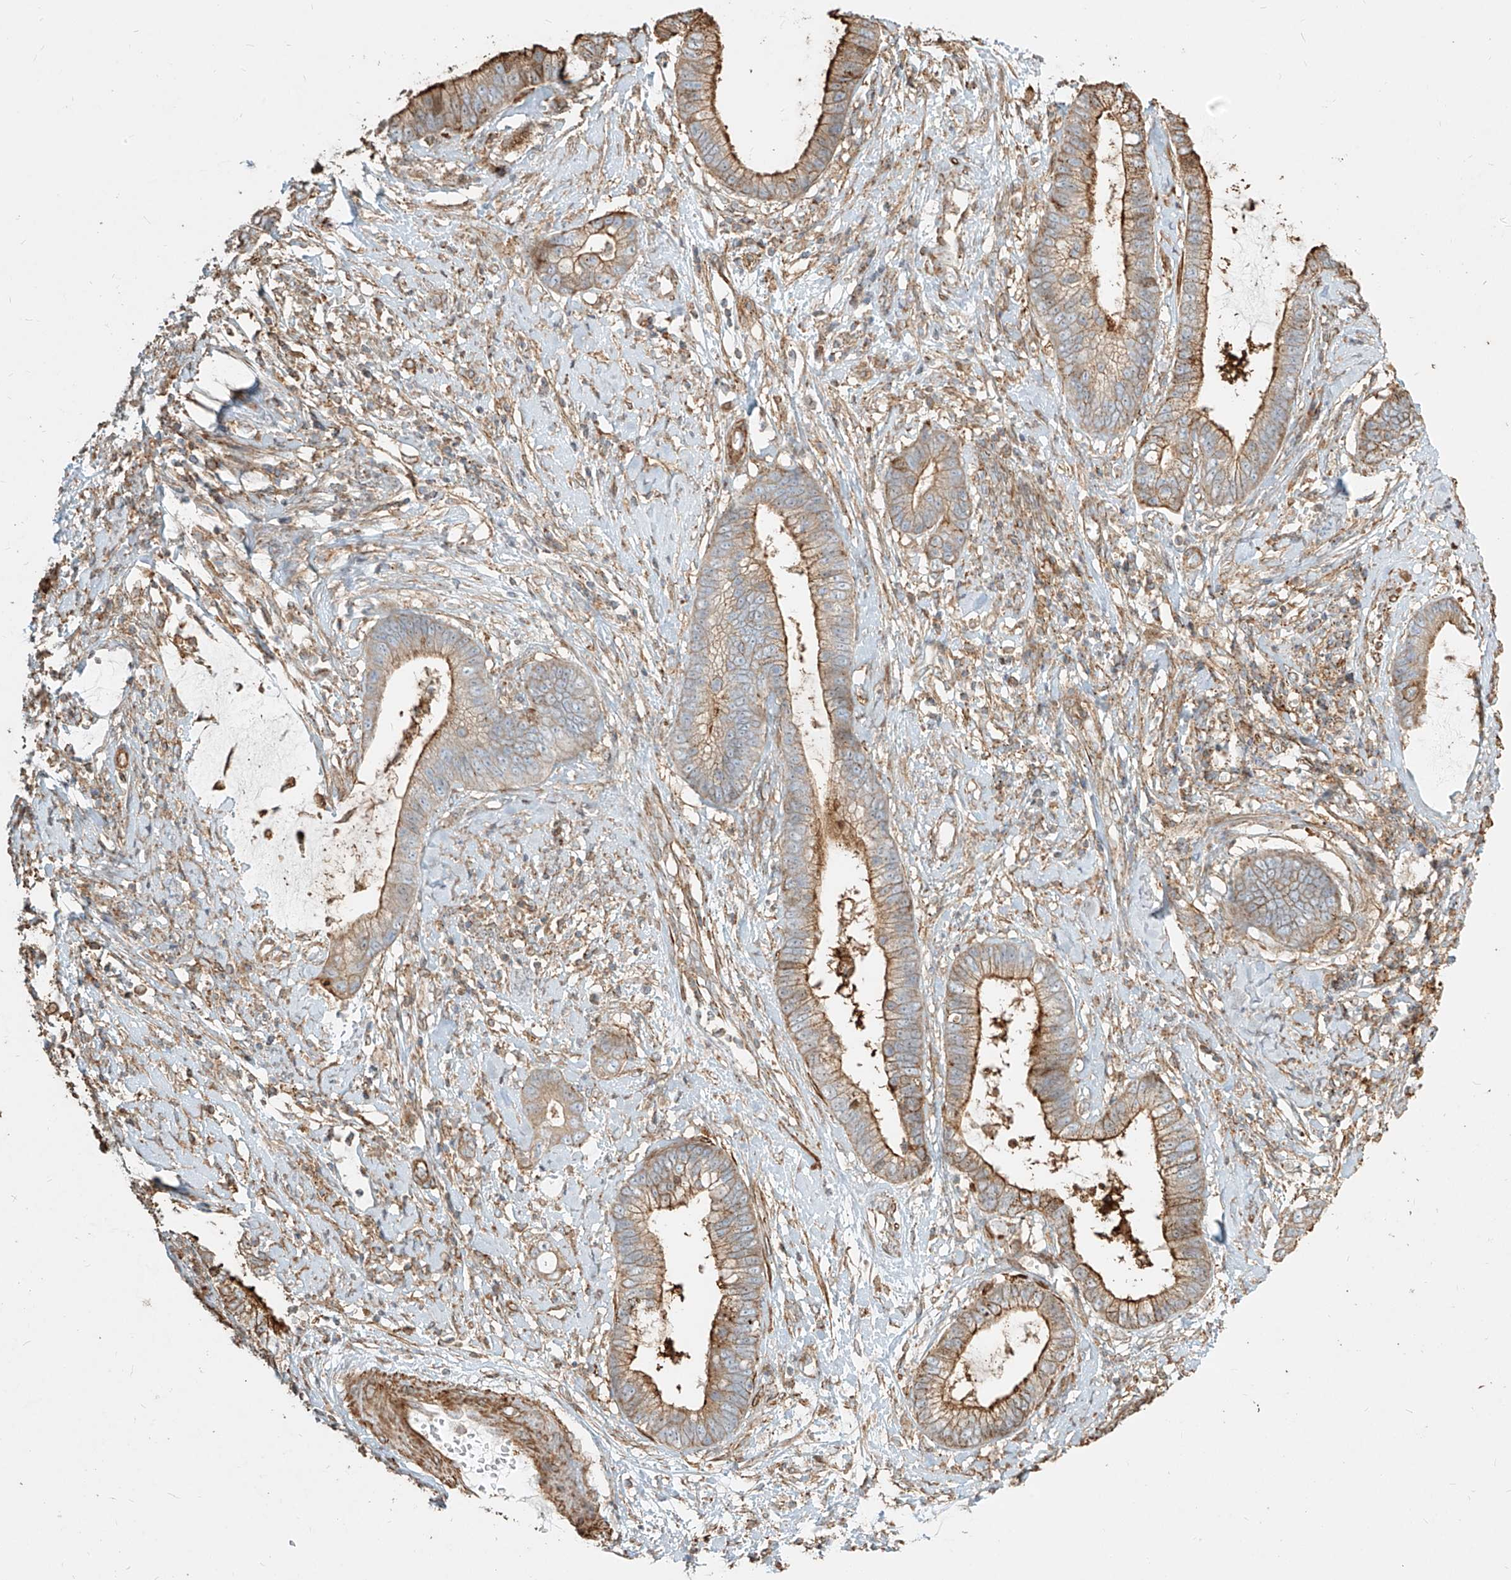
{"staining": {"intensity": "moderate", "quantity": "25%-75%", "location": "cytoplasmic/membranous"}, "tissue": "cervical cancer", "cell_type": "Tumor cells", "image_type": "cancer", "snomed": [{"axis": "morphology", "description": "Adenocarcinoma, NOS"}, {"axis": "topography", "description": "Cervix"}], "caption": "Protein analysis of adenocarcinoma (cervical) tissue demonstrates moderate cytoplasmic/membranous positivity in approximately 25%-75% of tumor cells.", "gene": "MTX2", "patient": {"sex": "female", "age": 44}}